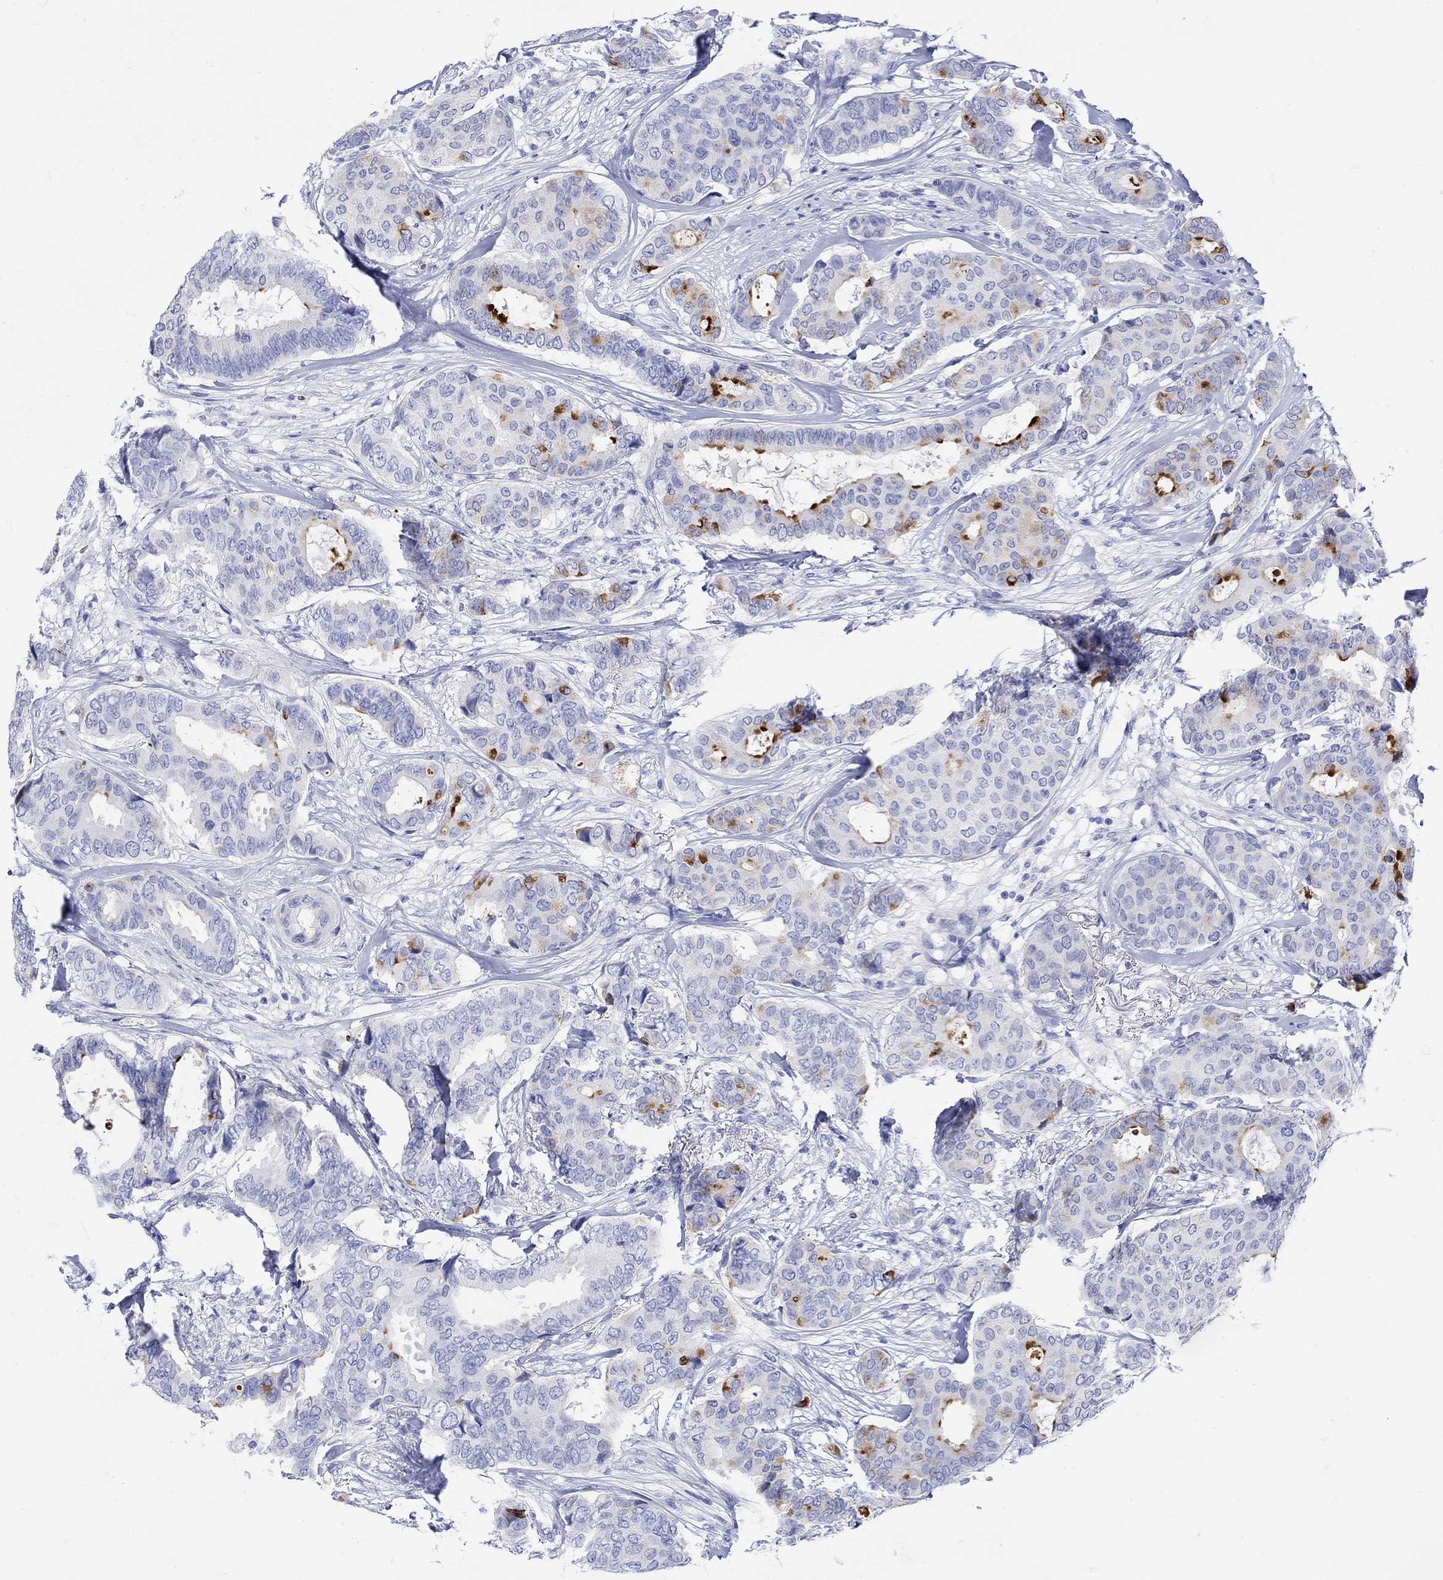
{"staining": {"intensity": "strong", "quantity": "<25%", "location": "cytoplasmic/membranous"}, "tissue": "breast cancer", "cell_type": "Tumor cells", "image_type": "cancer", "snomed": [{"axis": "morphology", "description": "Duct carcinoma"}, {"axis": "topography", "description": "Breast"}], "caption": "Breast invasive ductal carcinoma was stained to show a protein in brown. There is medium levels of strong cytoplasmic/membranous positivity in approximately <25% of tumor cells. The staining was performed using DAB, with brown indicating positive protein expression. Nuclei are stained blue with hematoxylin.", "gene": "ANKMY1", "patient": {"sex": "female", "age": 75}}